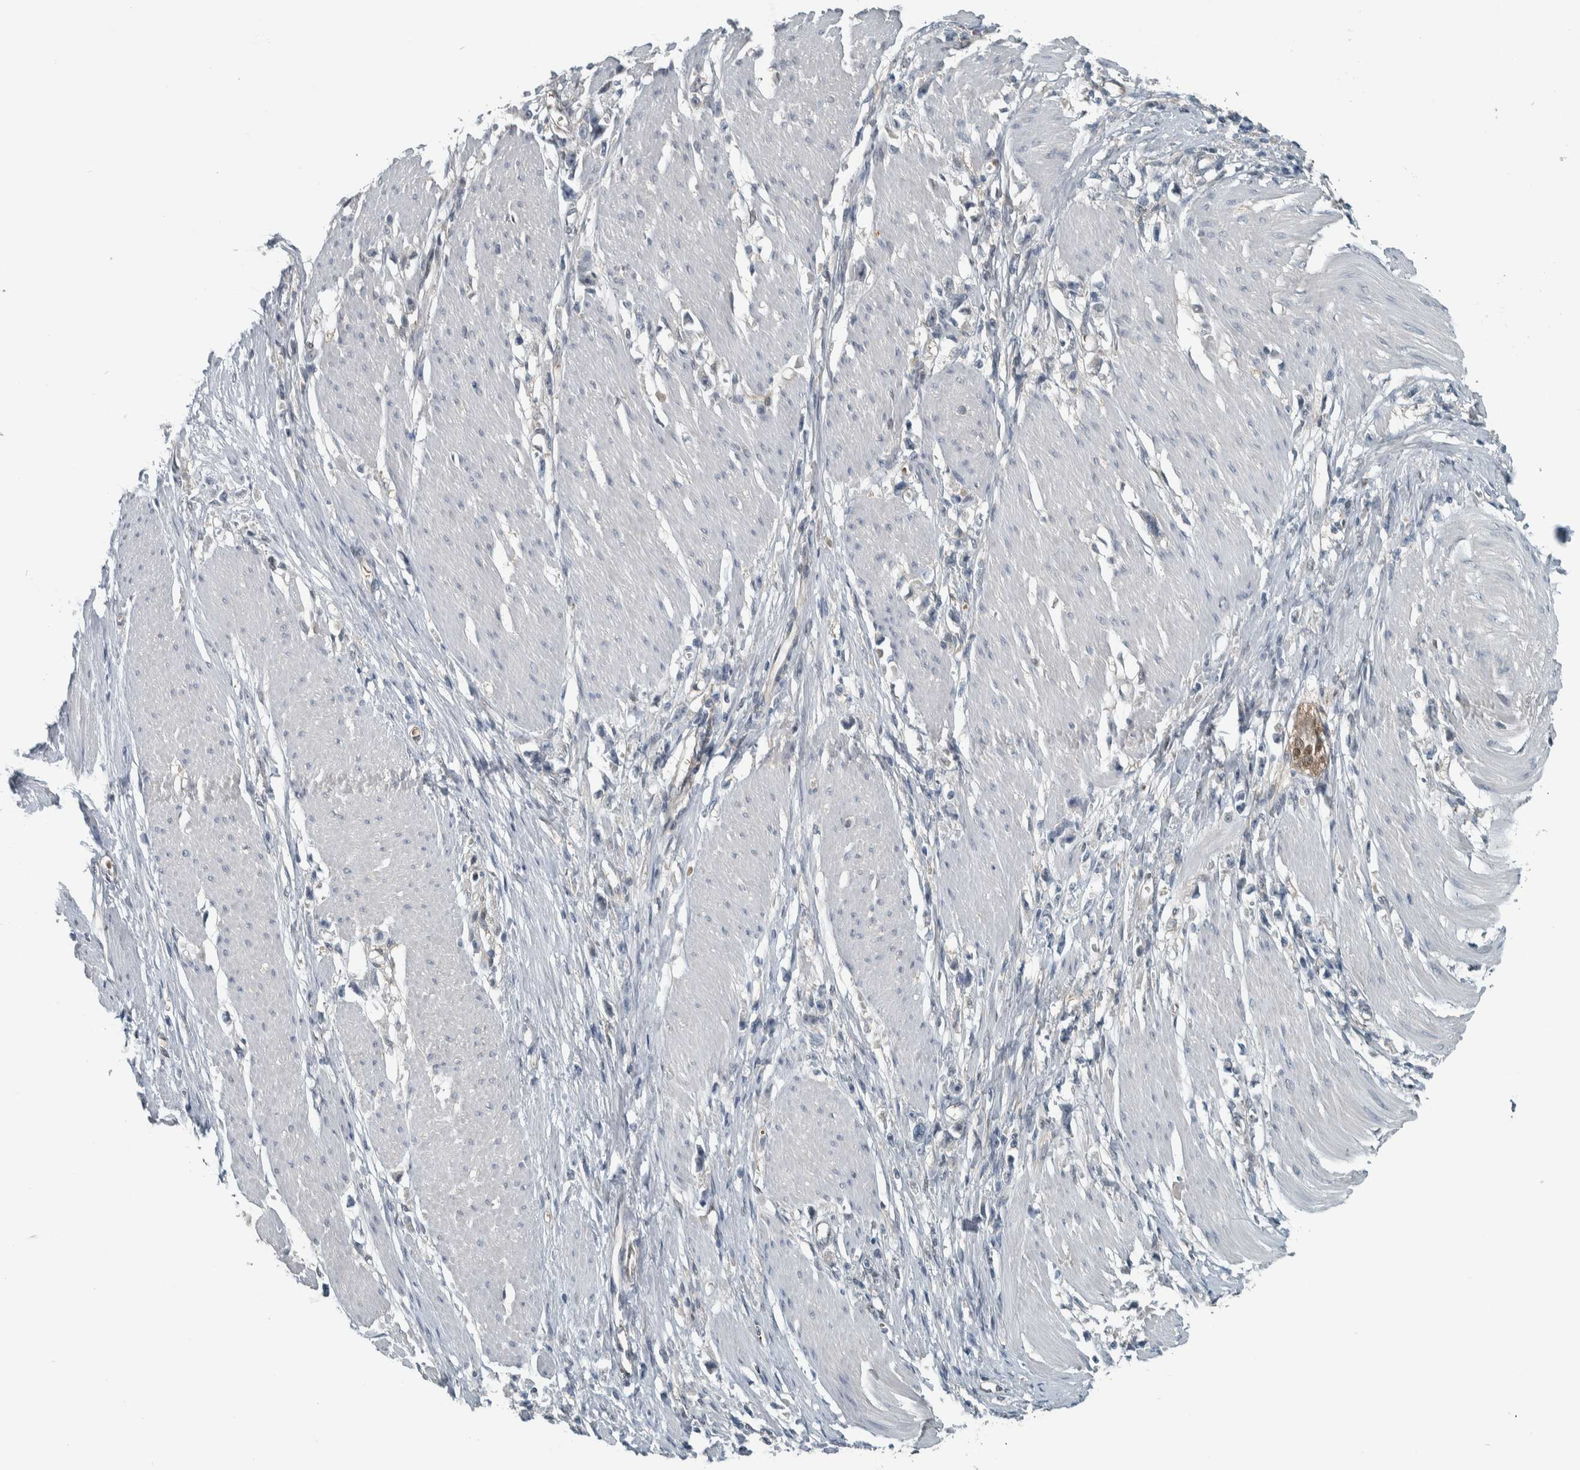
{"staining": {"intensity": "negative", "quantity": "none", "location": "none"}, "tissue": "stomach cancer", "cell_type": "Tumor cells", "image_type": "cancer", "snomed": [{"axis": "morphology", "description": "Adenocarcinoma, NOS"}, {"axis": "topography", "description": "Stomach"}], "caption": "Immunohistochemical staining of stomach adenocarcinoma exhibits no significant positivity in tumor cells.", "gene": "ALAD", "patient": {"sex": "female", "age": 59}}